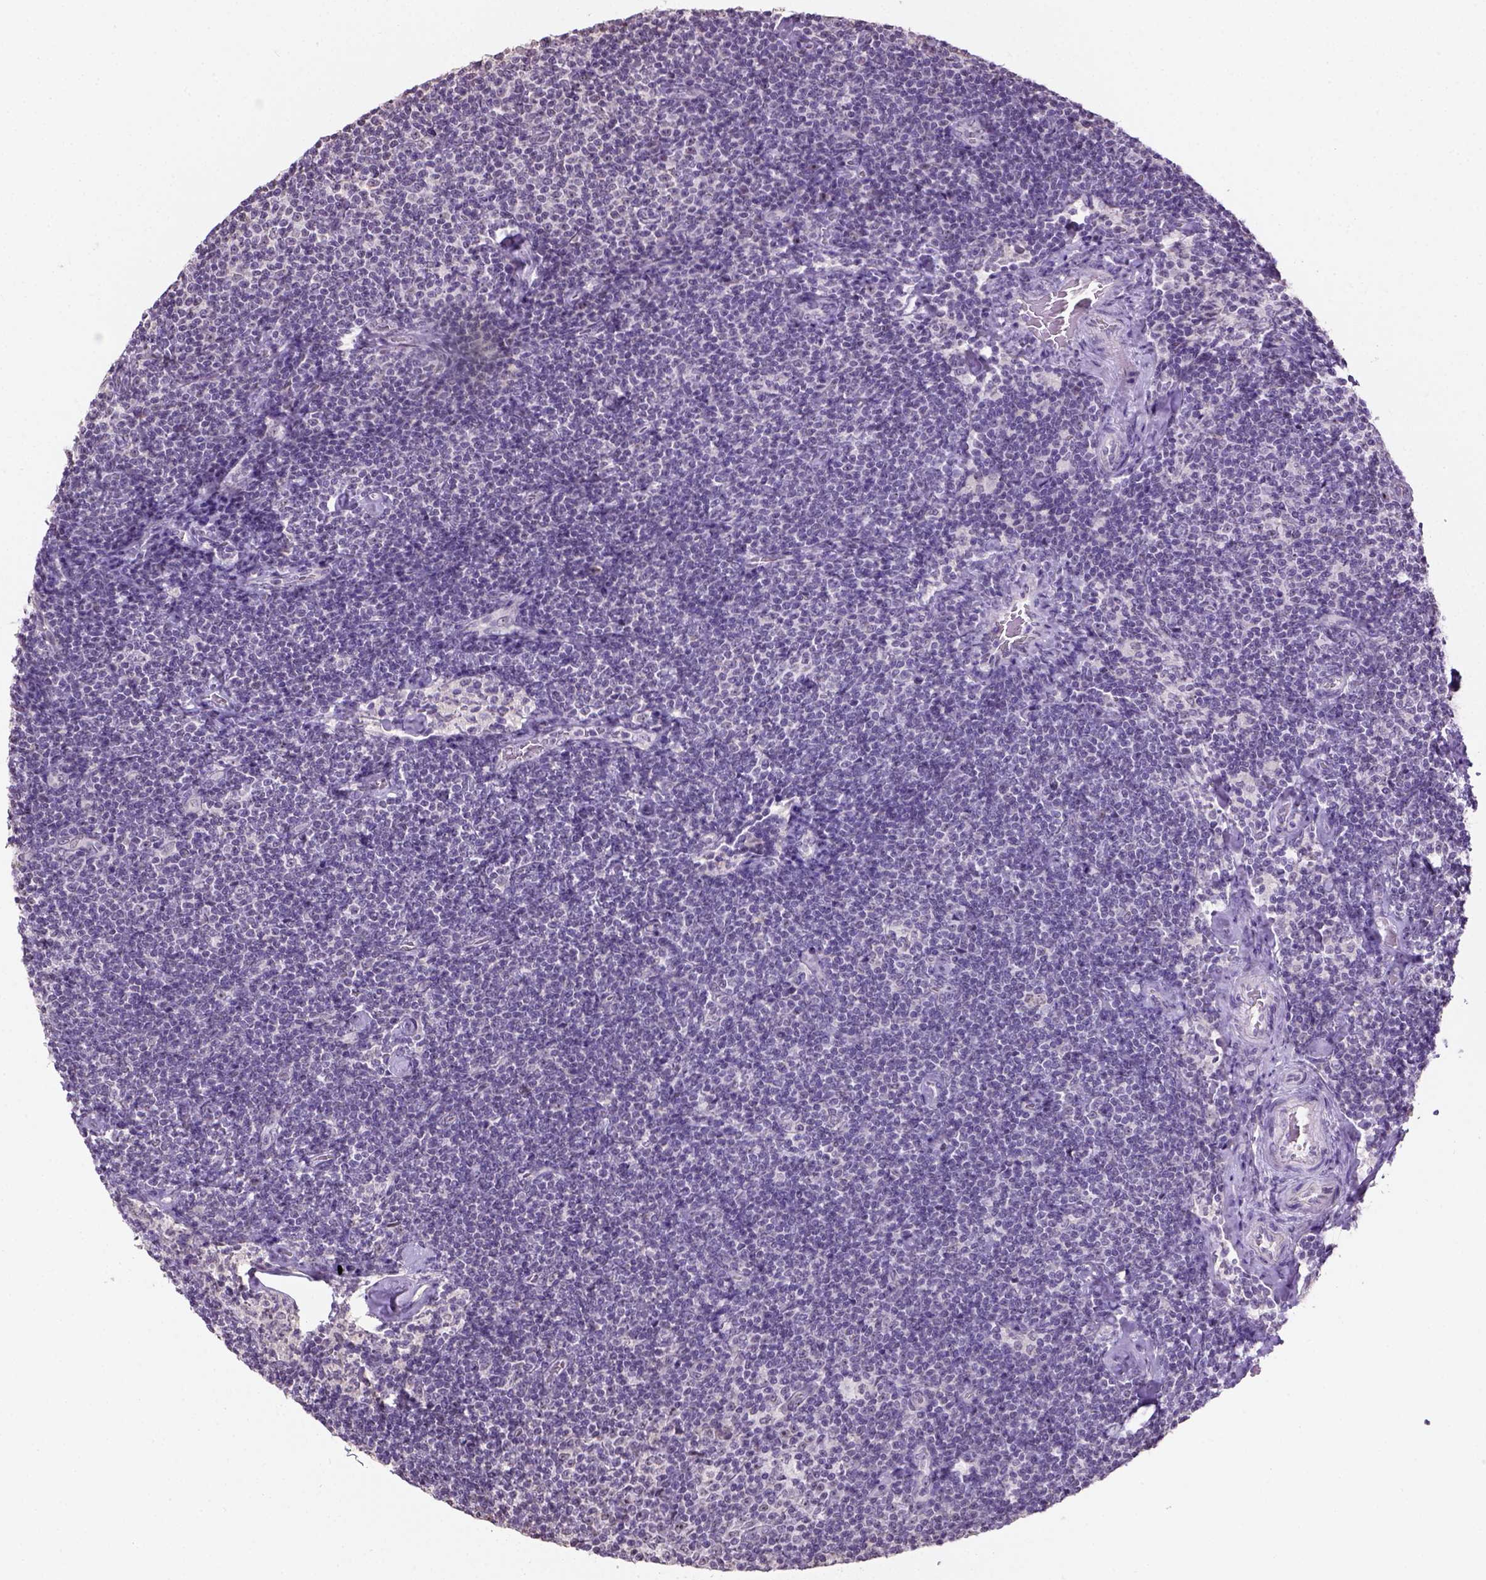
{"staining": {"intensity": "negative", "quantity": "none", "location": "none"}, "tissue": "lymphoma", "cell_type": "Tumor cells", "image_type": "cancer", "snomed": [{"axis": "morphology", "description": "Malignant lymphoma, non-Hodgkin's type, Low grade"}, {"axis": "topography", "description": "Lymph node"}], "caption": "The photomicrograph demonstrates no significant staining in tumor cells of lymphoma.", "gene": "DDX50", "patient": {"sex": "male", "age": 81}}